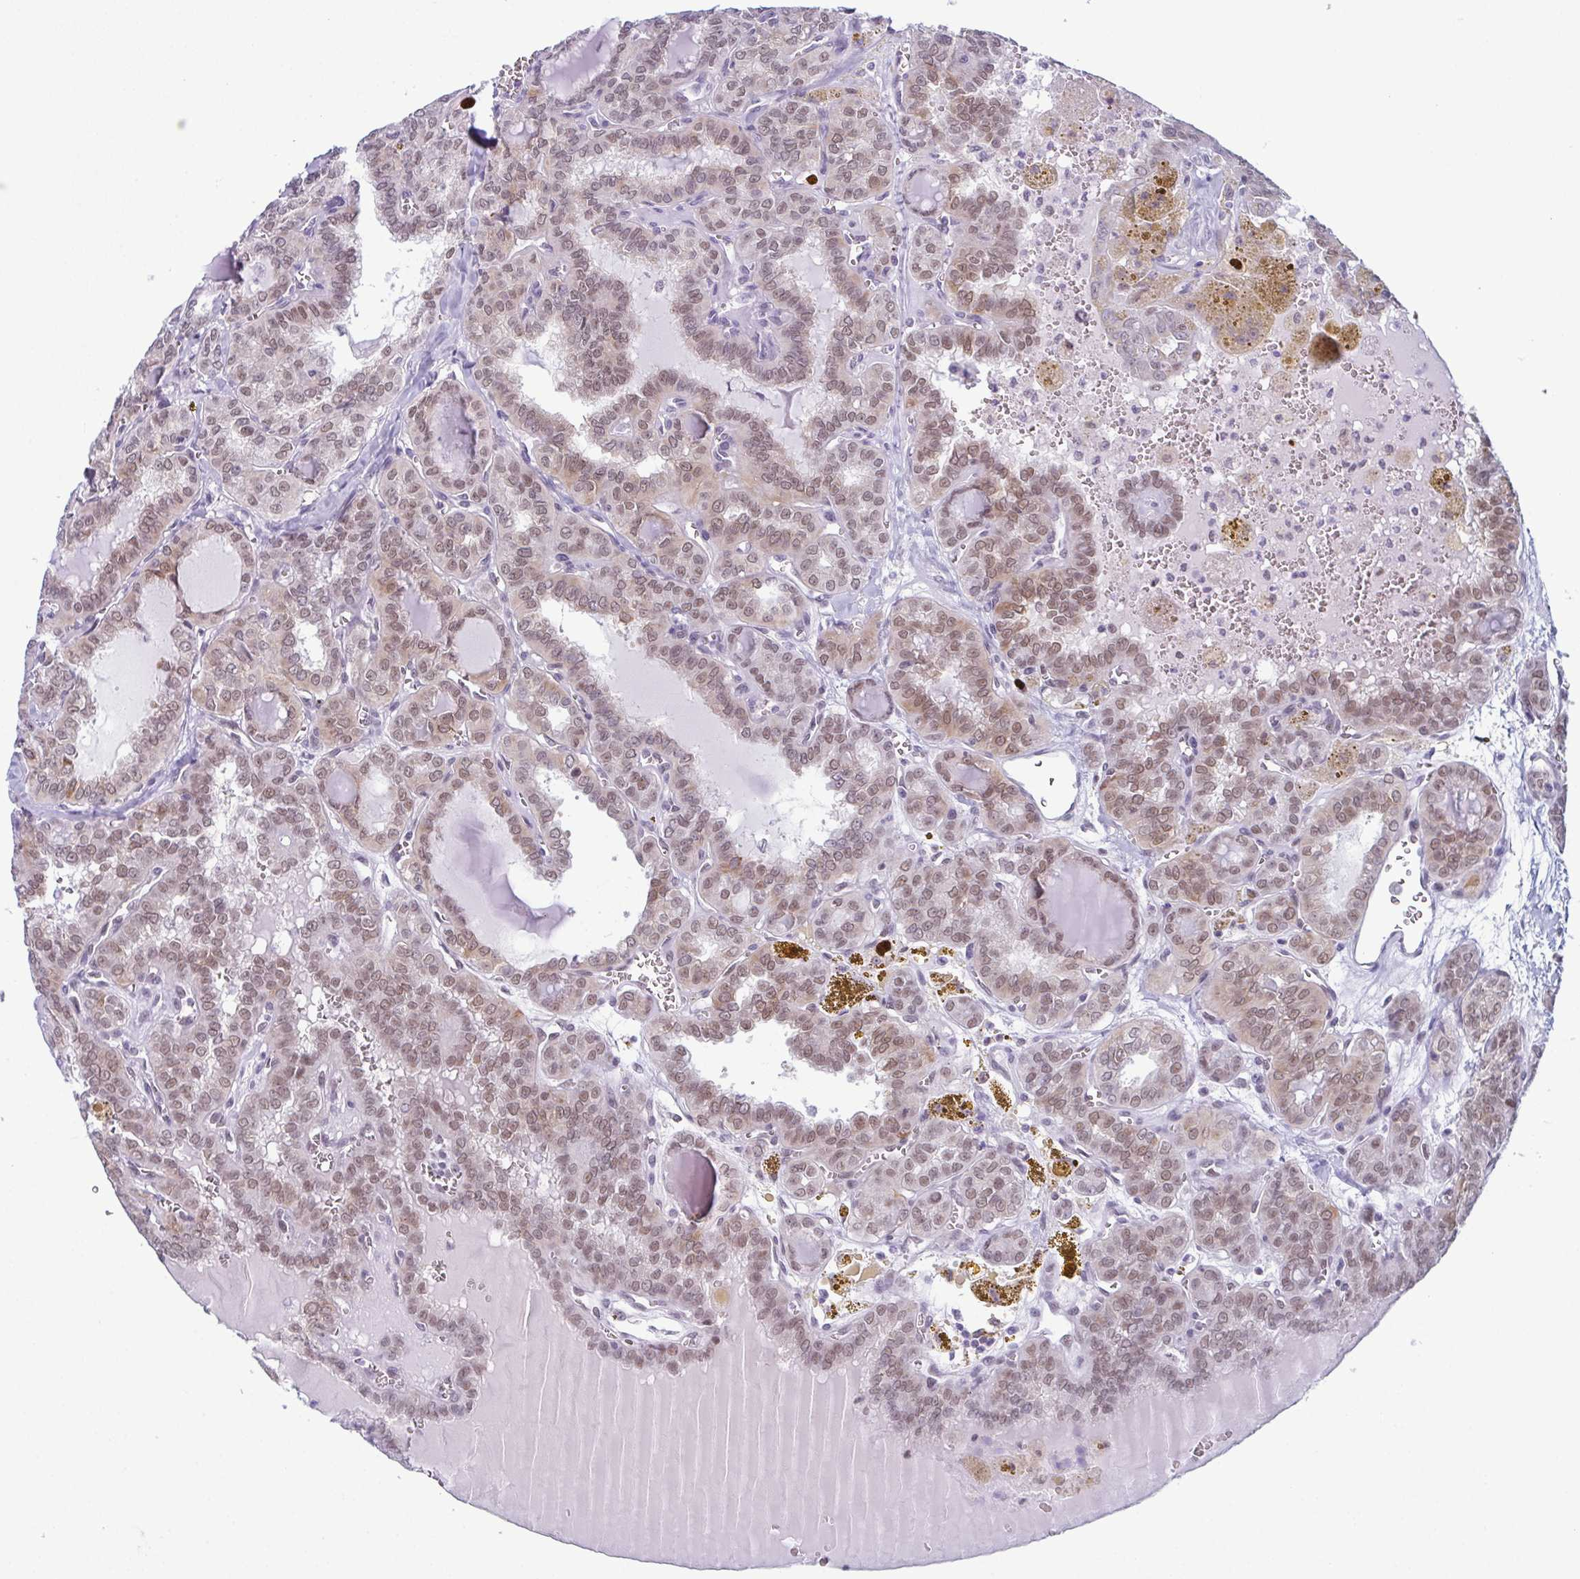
{"staining": {"intensity": "moderate", "quantity": "25%-75%", "location": "nuclear"}, "tissue": "thyroid cancer", "cell_type": "Tumor cells", "image_type": "cancer", "snomed": [{"axis": "morphology", "description": "Papillary adenocarcinoma, NOS"}, {"axis": "topography", "description": "Thyroid gland"}], "caption": "High-power microscopy captured an immunohistochemistry micrograph of thyroid papillary adenocarcinoma, revealing moderate nuclear staining in about 25%-75% of tumor cells.", "gene": "RBM7", "patient": {"sex": "female", "age": 41}}